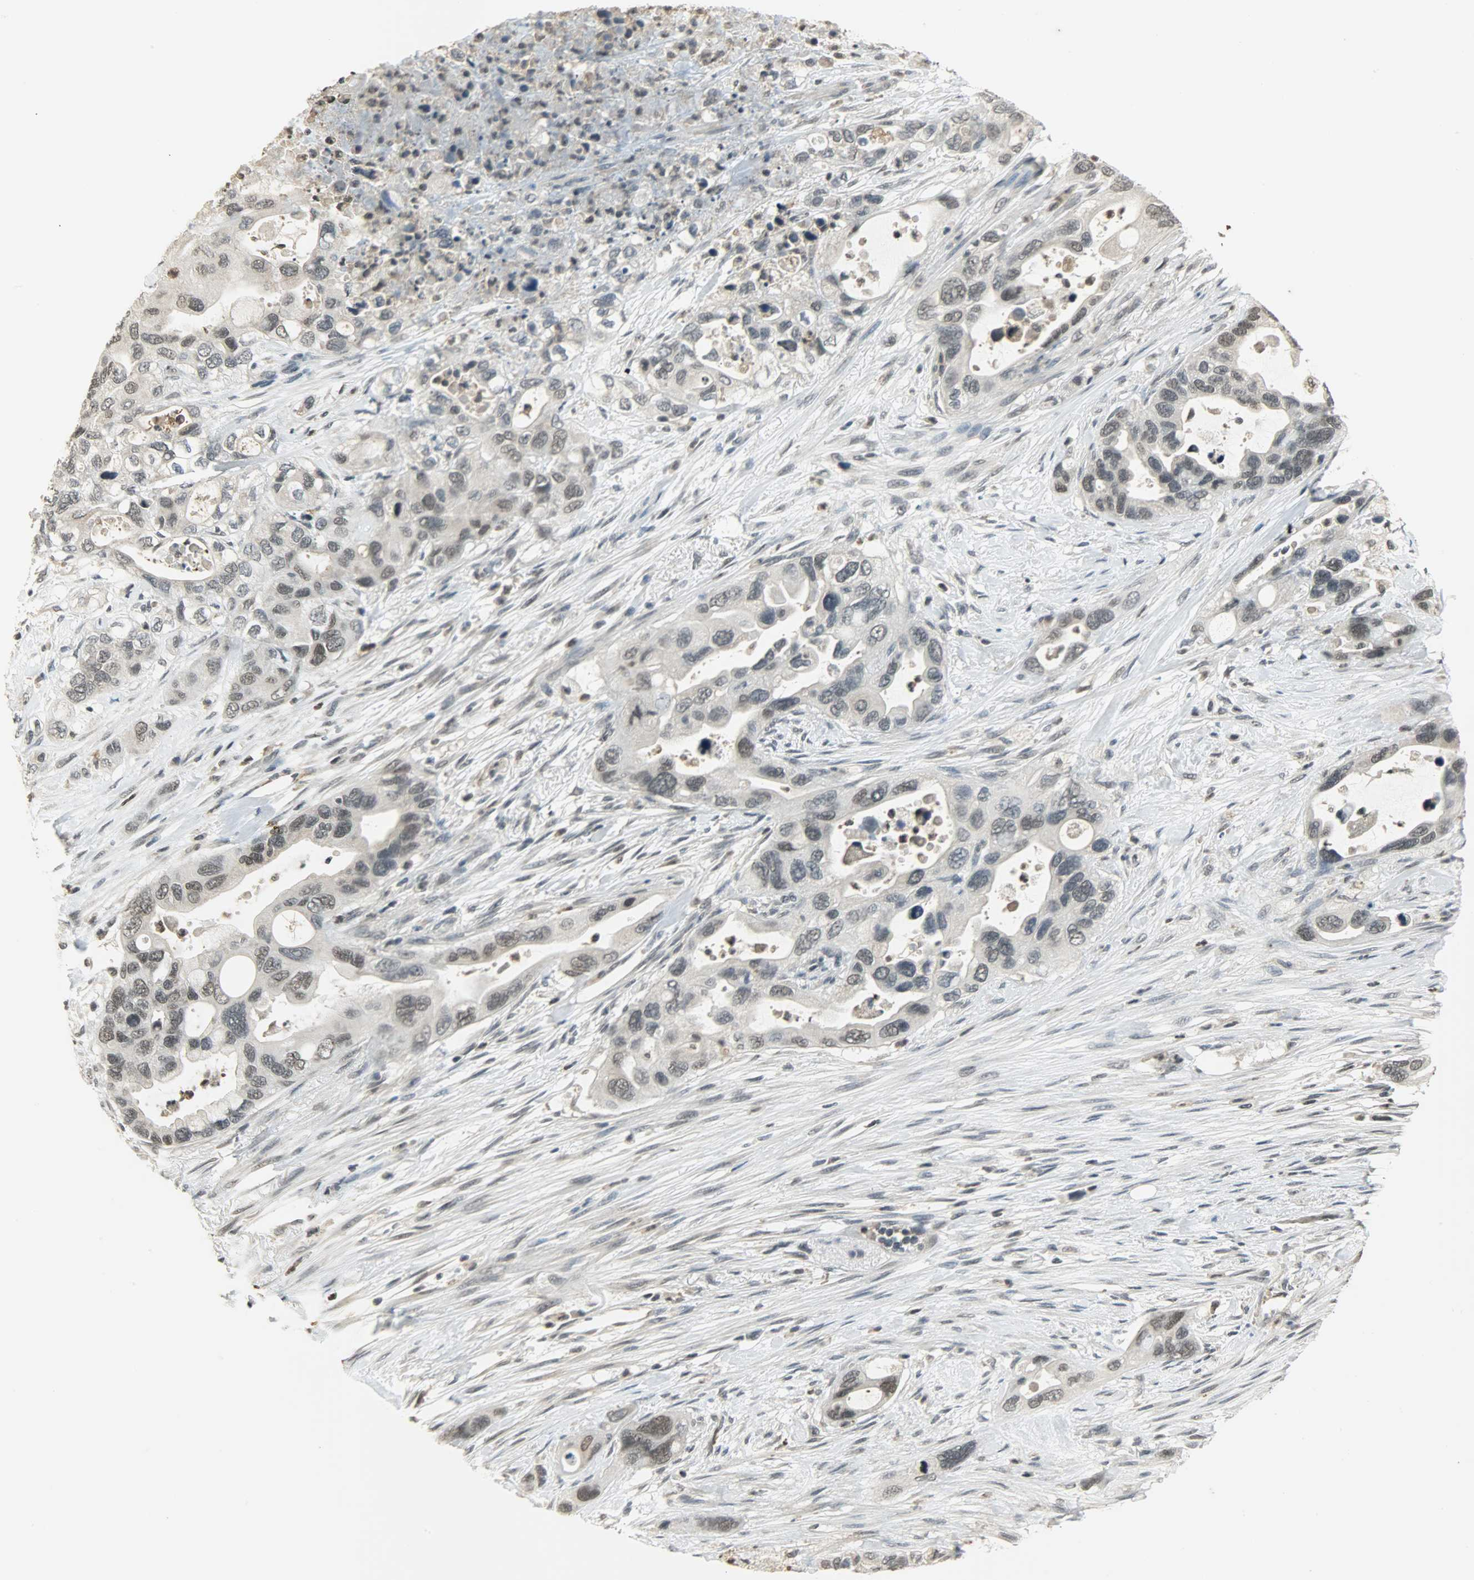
{"staining": {"intensity": "weak", "quantity": "<25%", "location": "nuclear"}, "tissue": "pancreatic cancer", "cell_type": "Tumor cells", "image_type": "cancer", "snomed": [{"axis": "morphology", "description": "Adenocarcinoma, NOS"}, {"axis": "topography", "description": "Pancreas"}], "caption": "This micrograph is of pancreatic adenocarcinoma stained with immunohistochemistry (IHC) to label a protein in brown with the nuclei are counter-stained blue. There is no positivity in tumor cells.", "gene": "SMARCA5", "patient": {"sex": "female", "age": 71}}